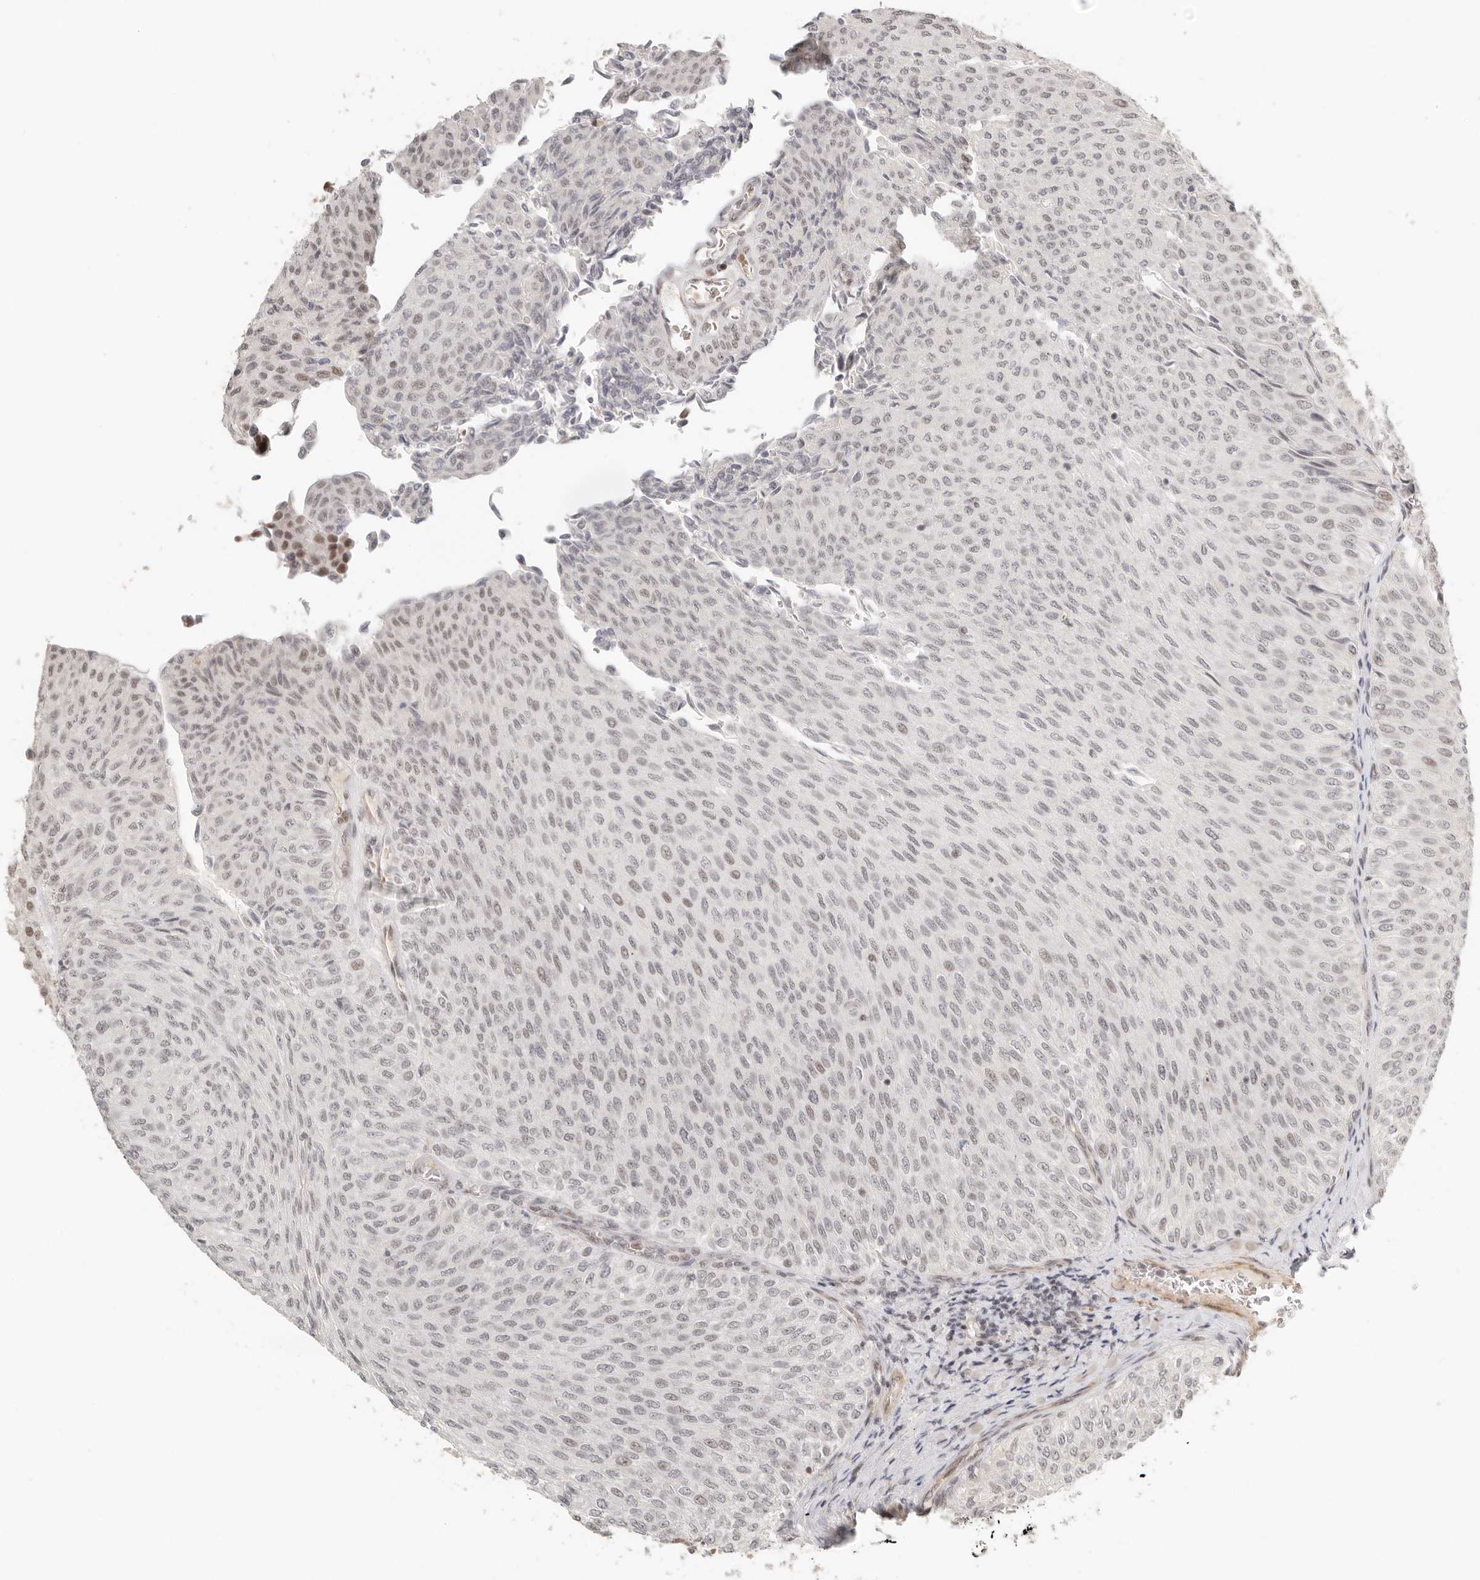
{"staining": {"intensity": "weak", "quantity": "<25%", "location": "nuclear"}, "tissue": "urothelial cancer", "cell_type": "Tumor cells", "image_type": "cancer", "snomed": [{"axis": "morphology", "description": "Urothelial carcinoma, Low grade"}, {"axis": "topography", "description": "Urinary bladder"}], "caption": "The immunohistochemistry photomicrograph has no significant positivity in tumor cells of urothelial cancer tissue.", "gene": "GABPA", "patient": {"sex": "male", "age": 78}}